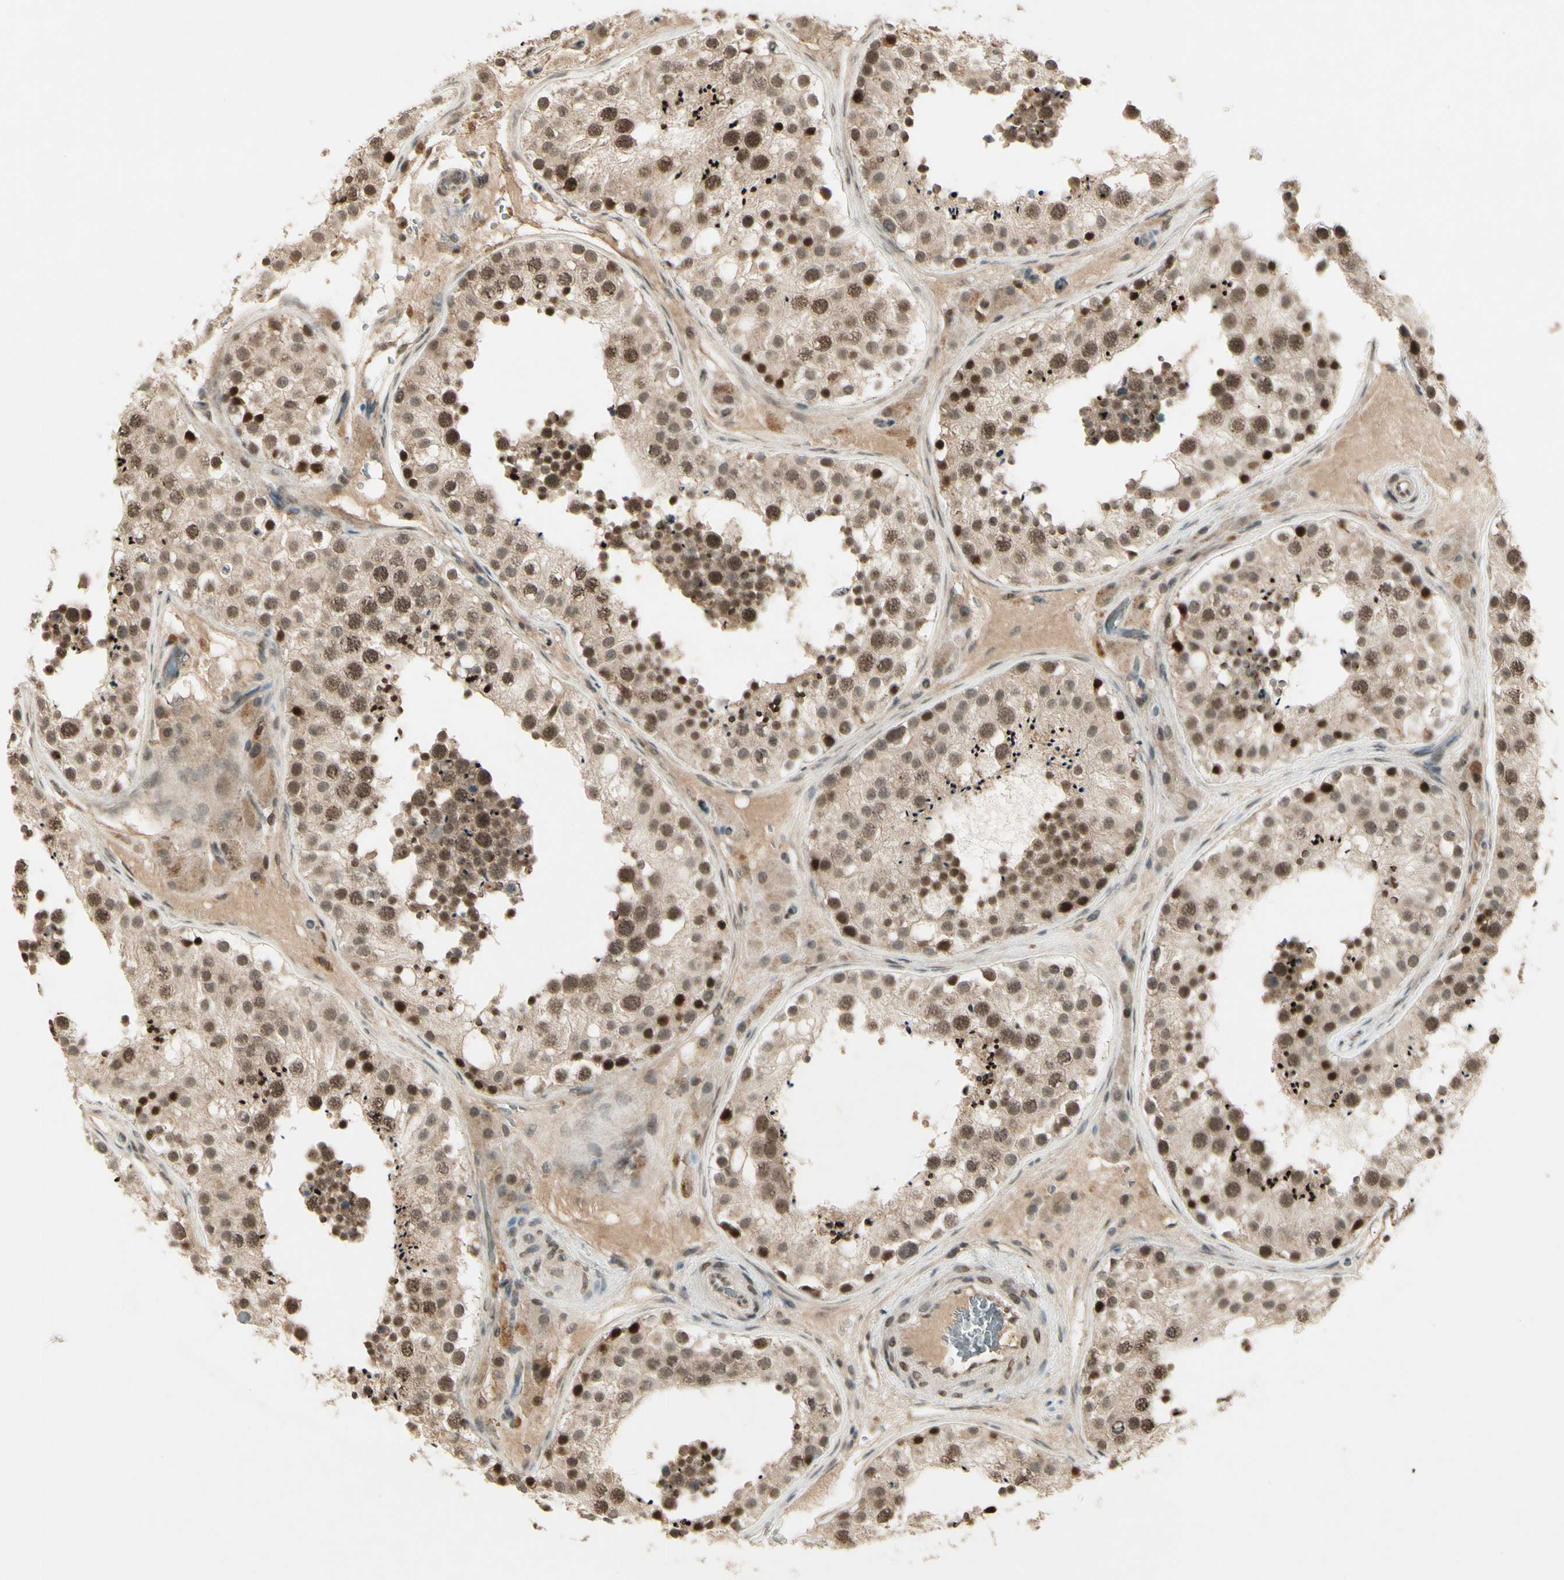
{"staining": {"intensity": "moderate", "quantity": "25%-75%", "location": "cytoplasmic/membranous,nuclear"}, "tissue": "testis", "cell_type": "Cells in seminiferous ducts", "image_type": "normal", "snomed": [{"axis": "morphology", "description": "Normal tissue, NOS"}, {"axis": "topography", "description": "Testis"}], "caption": "Immunohistochemistry (DAB) staining of benign human testis displays moderate cytoplasmic/membranous,nuclear protein positivity in approximately 25%-75% of cells in seminiferous ducts.", "gene": "CDK11A", "patient": {"sex": "male", "age": 26}}